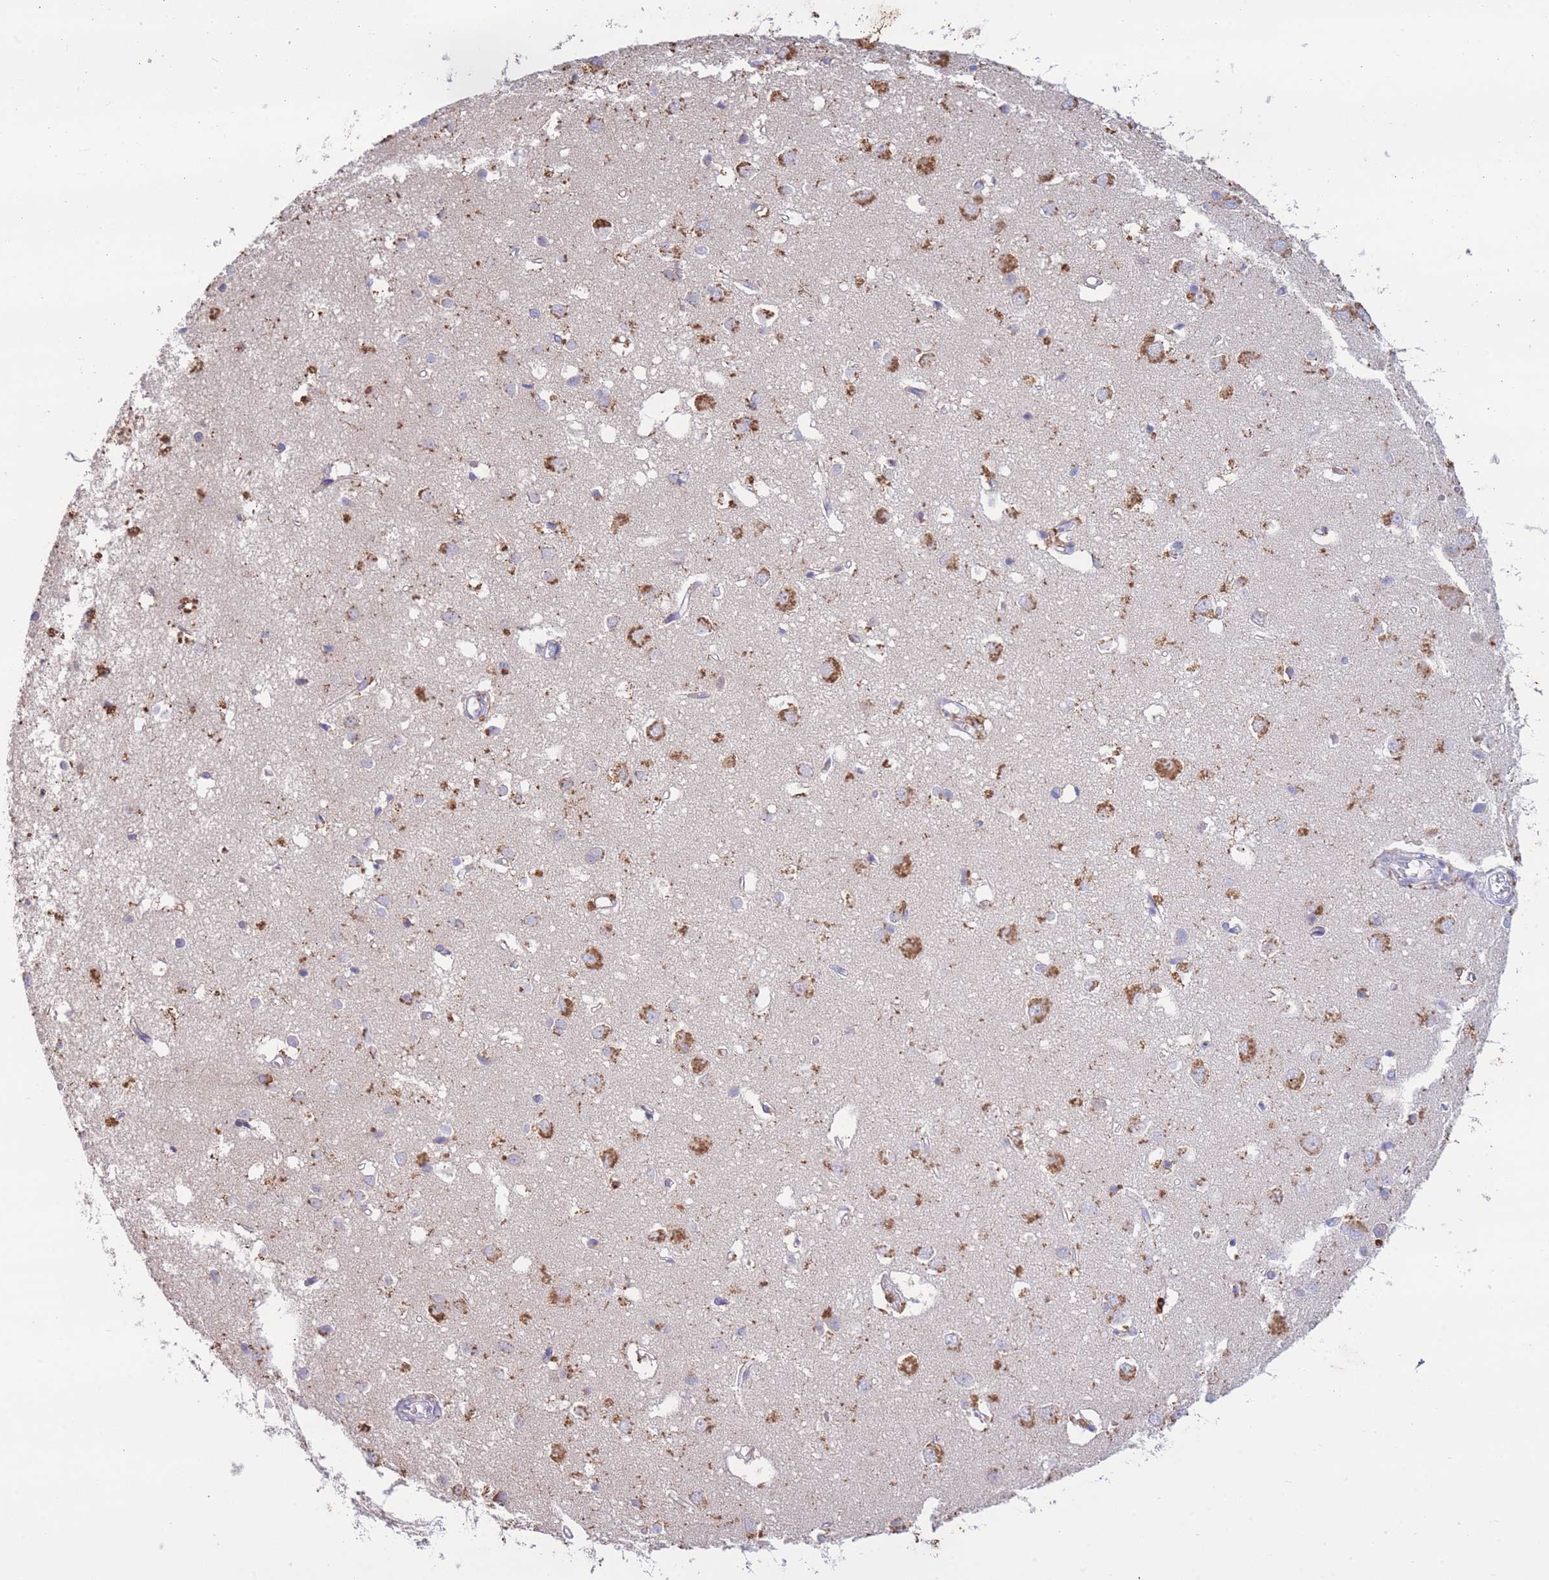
{"staining": {"intensity": "negative", "quantity": "none", "location": "none"}, "tissue": "cerebral cortex", "cell_type": "Endothelial cells", "image_type": "normal", "snomed": [{"axis": "morphology", "description": "Normal tissue, NOS"}, {"axis": "topography", "description": "Cerebral cortex"}], "caption": "Immunohistochemistry of benign cerebral cortex reveals no expression in endothelial cells. (DAB (3,3'-diaminobenzidine) immunohistochemistry, high magnification).", "gene": "CENPM", "patient": {"sex": "female", "age": 64}}